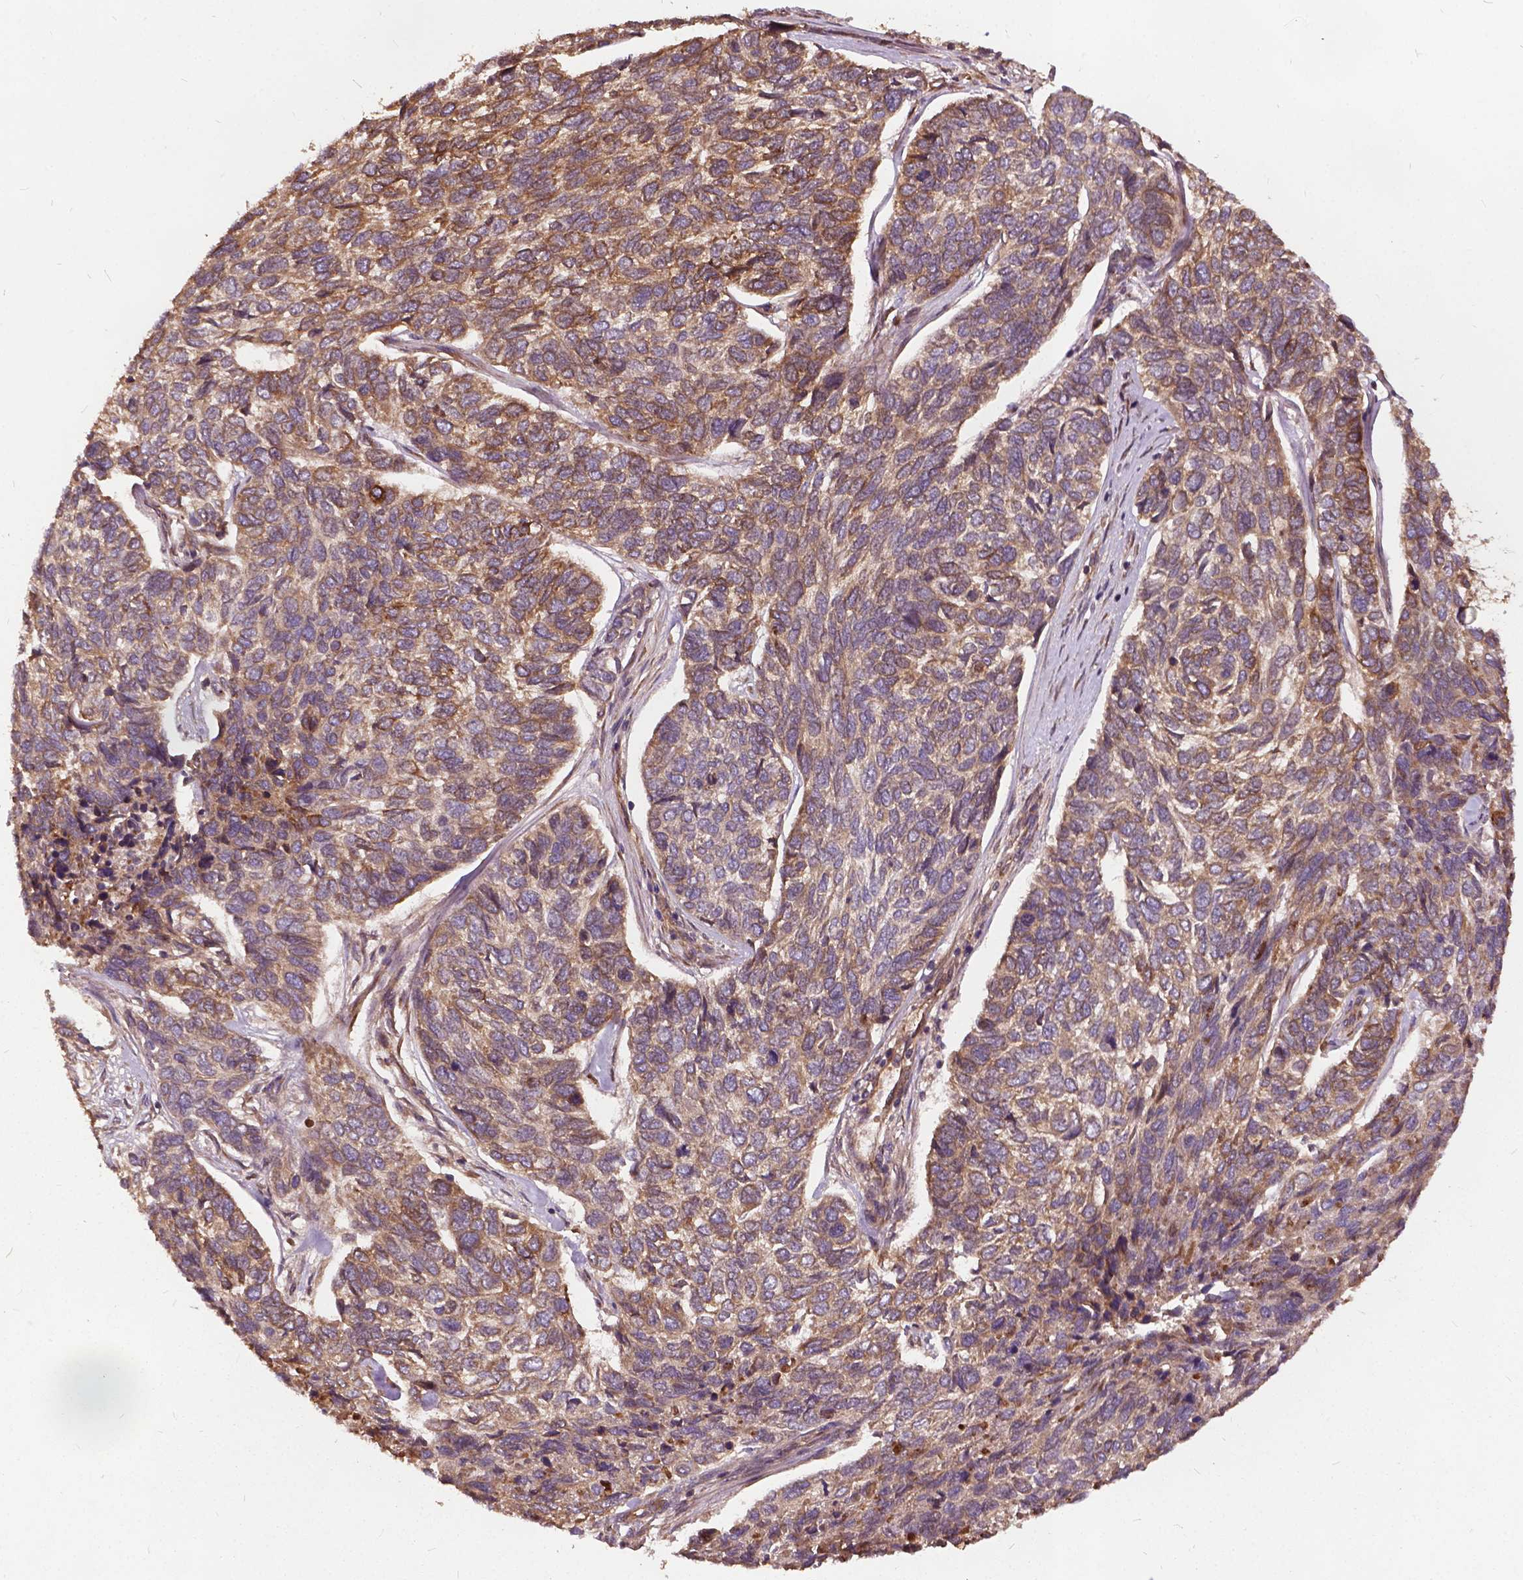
{"staining": {"intensity": "moderate", "quantity": ">75%", "location": "cytoplasmic/membranous"}, "tissue": "skin cancer", "cell_type": "Tumor cells", "image_type": "cancer", "snomed": [{"axis": "morphology", "description": "Basal cell carcinoma"}, {"axis": "topography", "description": "Skin"}], "caption": "High-magnification brightfield microscopy of basal cell carcinoma (skin) stained with DAB (brown) and counterstained with hematoxylin (blue). tumor cells exhibit moderate cytoplasmic/membranous staining is appreciated in approximately>75% of cells. (Stains: DAB in brown, nuclei in blue, Microscopy: brightfield microscopy at high magnification).", "gene": "UBXN2A", "patient": {"sex": "female", "age": 65}}